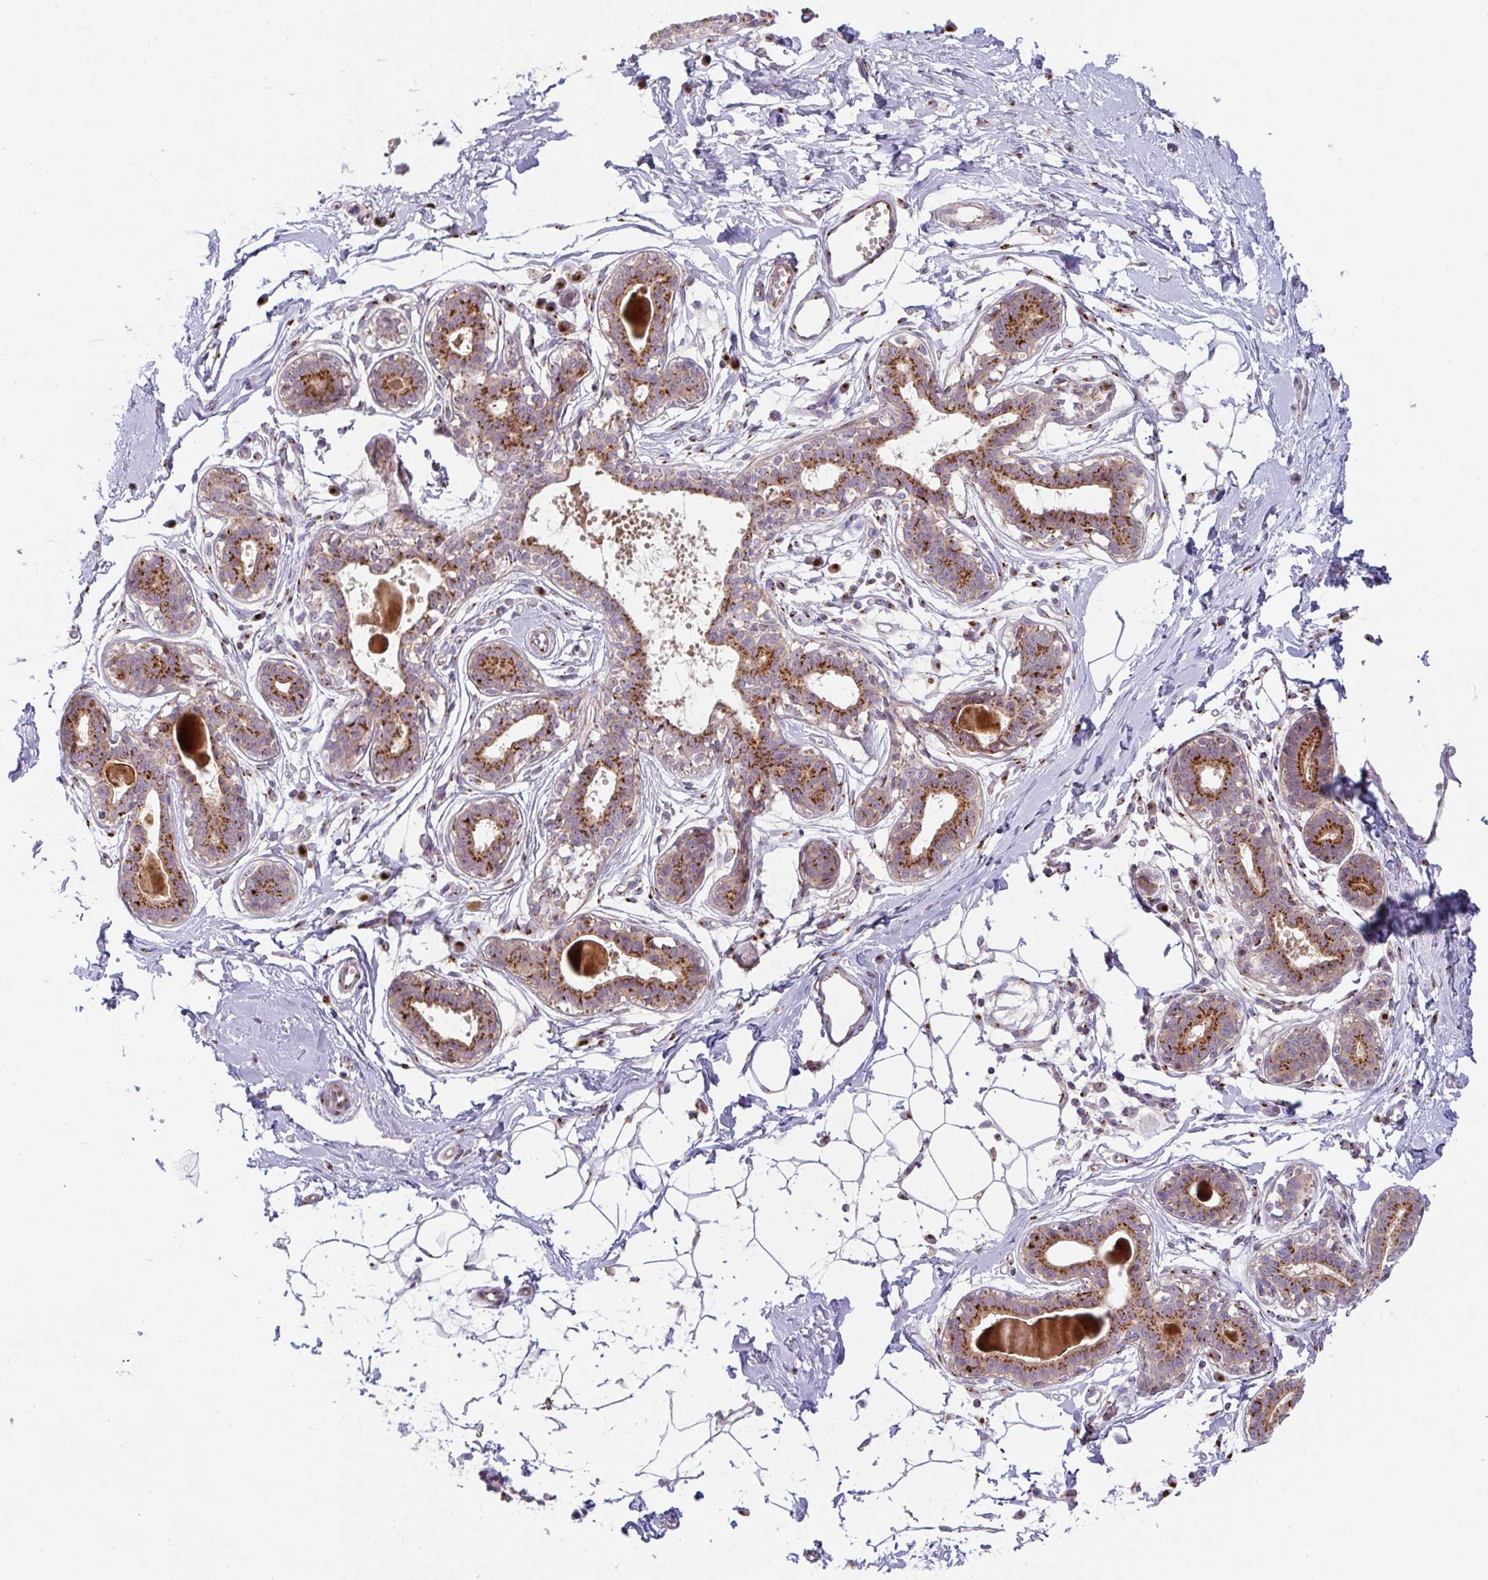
{"staining": {"intensity": "negative", "quantity": "none", "location": "none"}, "tissue": "breast", "cell_type": "Adipocytes", "image_type": "normal", "snomed": [{"axis": "morphology", "description": "Normal tissue, NOS"}, {"axis": "topography", "description": "Breast"}], "caption": "Immunohistochemistry (IHC) photomicrograph of normal breast: human breast stained with DAB shows no significant protein staining in adipocytes. (Stains: DAB IHC with hematoxylin counter stain, Microscopy: brightfield microscopy at high magnification).", "gene": "GVQW3", "patient": {"sex": "female", "age": 45}}